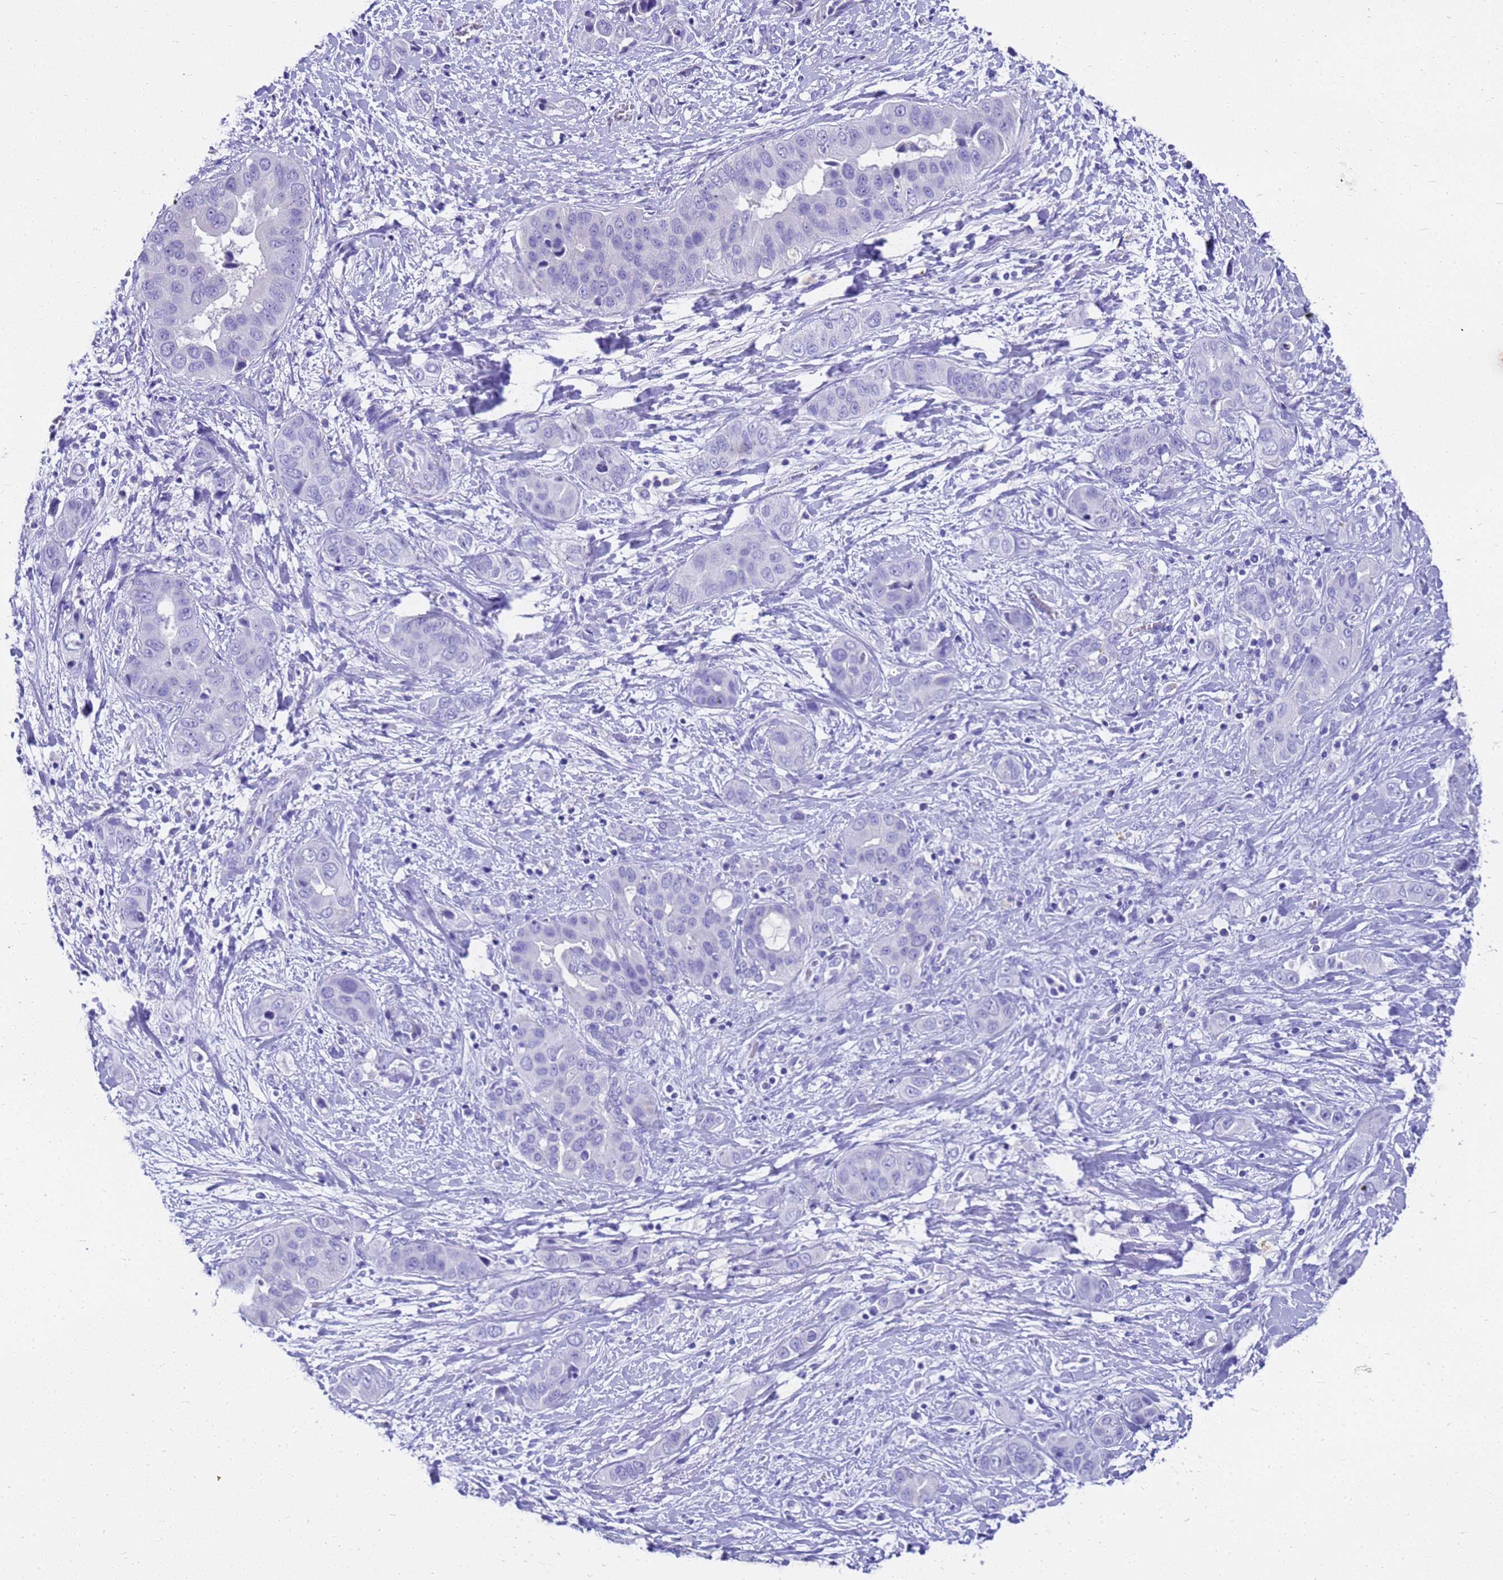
{"staining": {"intensity": "negative", "quantity": "none", "location": "none"}, "tissue": "liver cancer", "cell_type": "Tumor cells", "image_type": "cancer", "snomed": [{"axis": "morphology", "description": "Cholangiocarcinoma"}, {"axis": "topography", "description": "Liver"}], "caption": "Immunohistochemical staining of liver cancer (cholangiocarcinoma) shows no significant staining in tumor cells.", "gene": "MS4A13", "patient": {"sex": "female", "age": 52}}